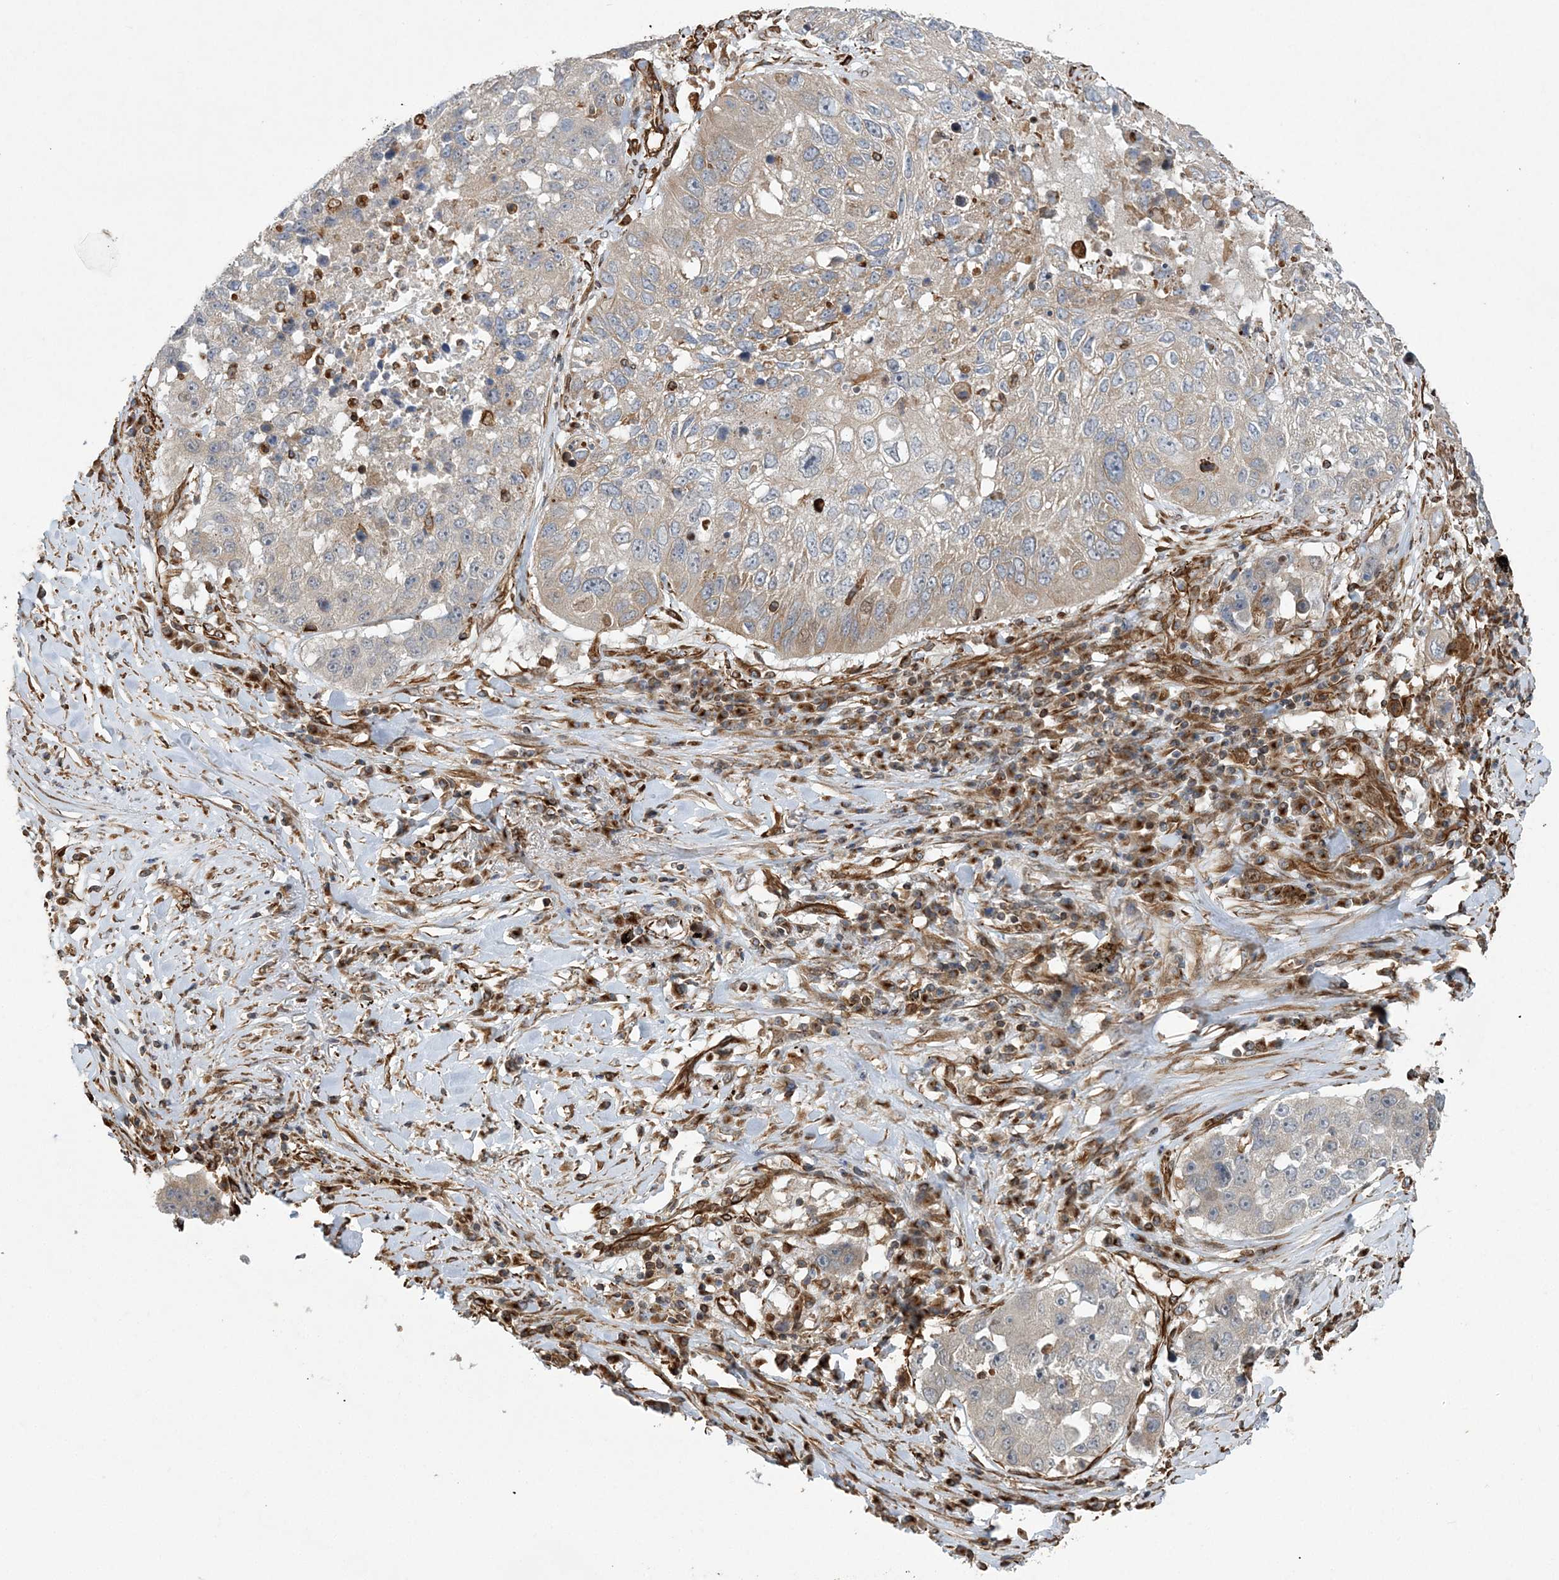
{"staining": {"intensity": "weak", "quantity": "<25%", "location": "cytoplasmic/membranous"}, "tissue": "lung cancer", "cell_type": "Tumor cells", "image_type": "cancer", "snomed": [{"axis": "morphology", "description": "Squamous cell carcinoma, NOS"}, {"axis": "topography", "description": "Lung"}], "caption": "Protein analysis of lung cancer (squamous cell carcinoma) shows no significant staining in tumor cells.", "gene": "FAM114A2", "patient": {"sex": "male", "age": 61}}